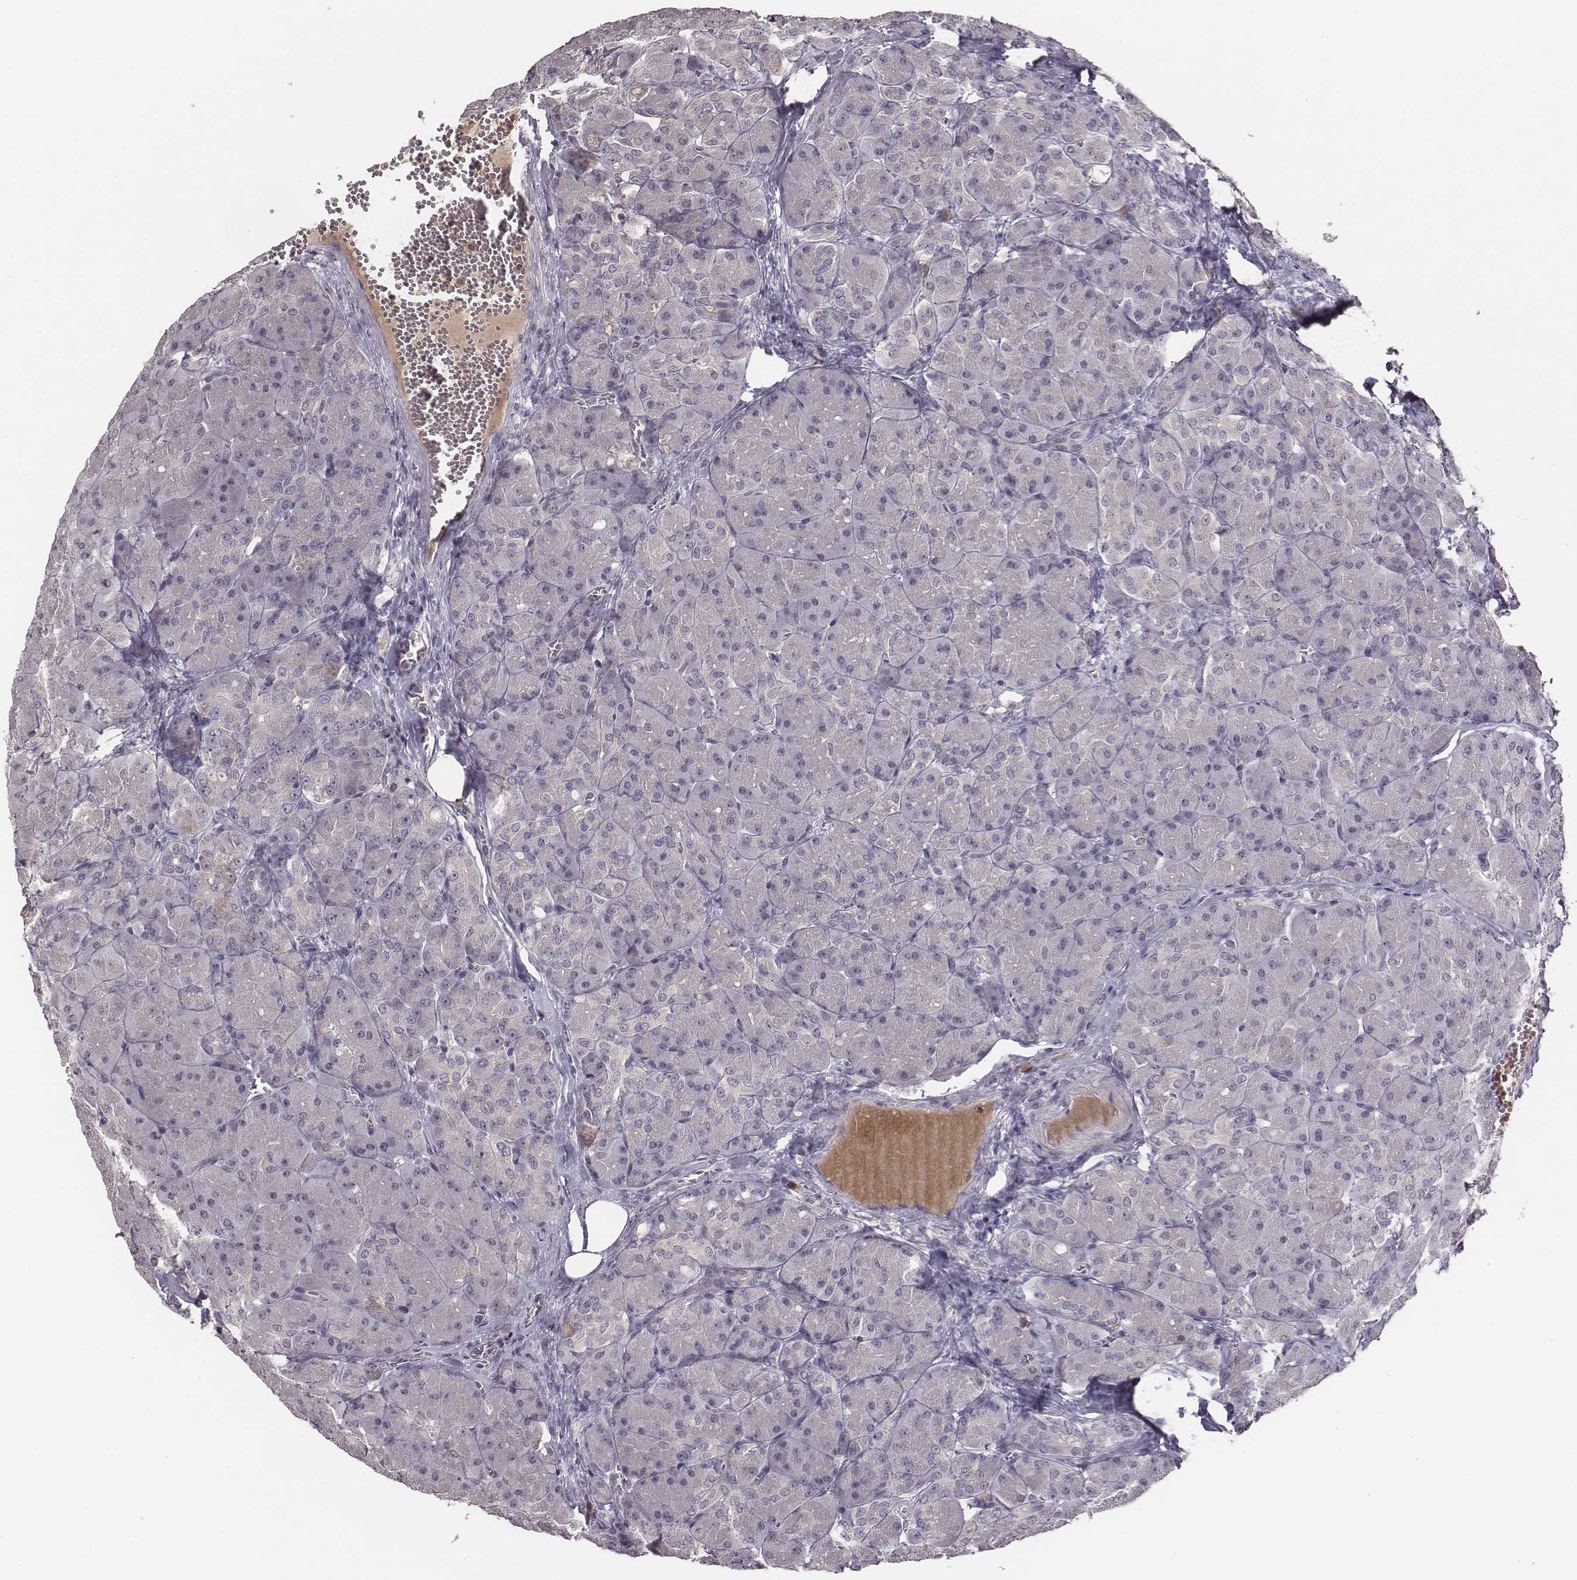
{"staining": {"intensity": "negative", "quantity": "none", "location": "none"}, "tissue": "pancreas", "cell_type": "Exocrine glandular cells", "image_type": "normal", "snomed": [{"axis": "morphology", "description": "Normal tissue, NOS"}, {"axis": "topography", "description": "Pancreas"}], "caption": "Exocrine glandular cells show no significant protein positivity in normal pancreas. Brightfield microscopy of immunohistochemistry (IHC) stained with DAB (brown) and hematoxylin (blue), captured at high magnification.", "gene": "SLC22A6", "patient": {"sex": "male", "age": 55}}